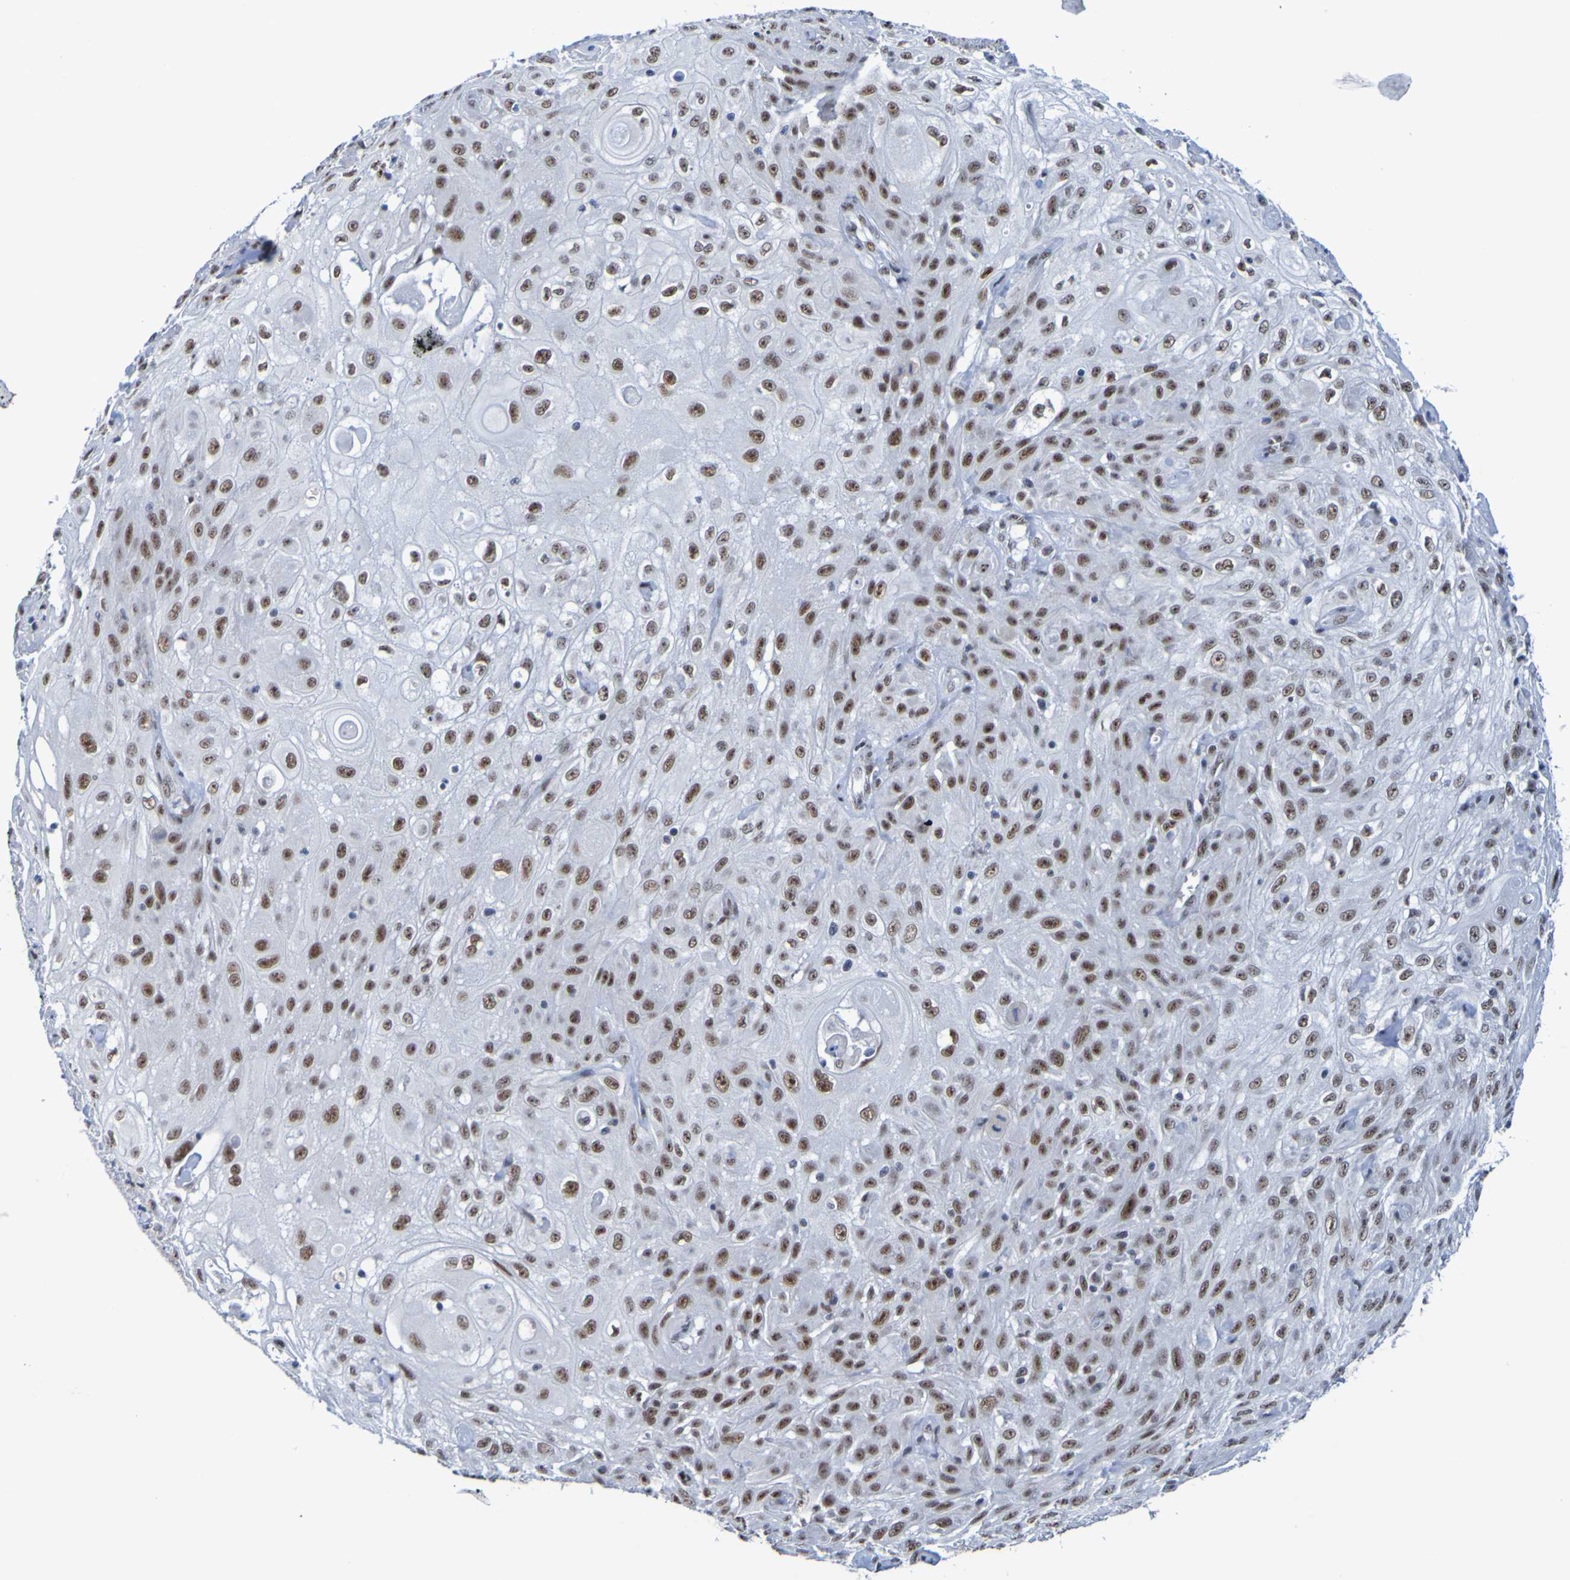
{"staining": {"intensity": "moderate", "quantity": "25%-75%", "location": "nuclear"}, "tissue": "skin cancer", "cell_type": "Tumor cells", "image_type": "cancer", "snomed": [{"axis": "morphology", "description": "Squamous cell carcinoma, NOS"}, {"axis": "topography", "description": "Skin"}], "caption": "IHC staining of skin squamous cell carcinoma, which displays medium levels of moderate nuclear expression in about 25%-75% of tumor cells indicating moderate nuclear protein expression. The staining was performed using DAB (3,3'-diaminobenzidine) (brown) for protein detection and nuclei were counterstained in hematoxylin (blue).", "gene": "CDC5L", "patient": {"sex": "male", "age": 75}}